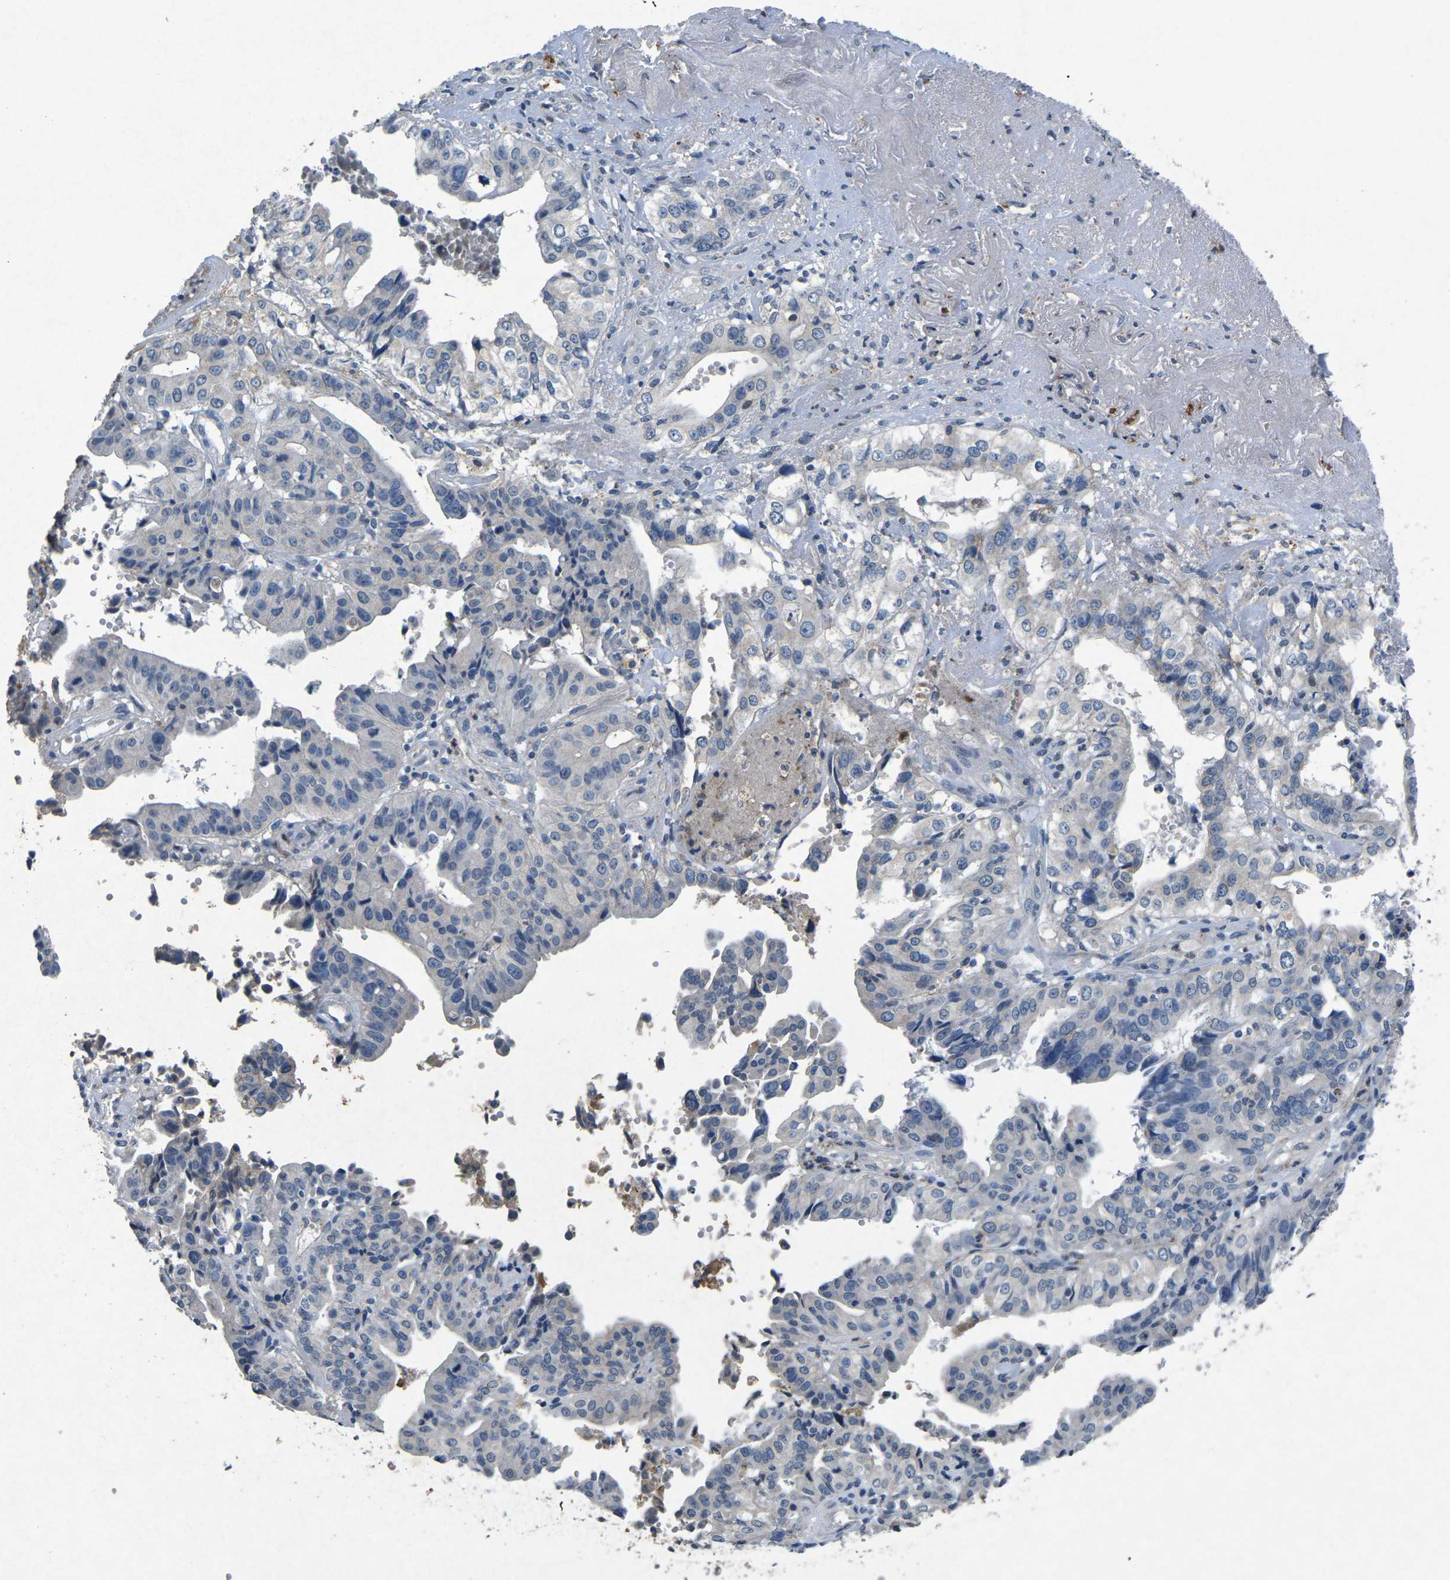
{"staining": {"intensity": "weak", "quantity": "<25%", "location": "cytoplasmic/membranous"}, "tissue": "liver cancer", "cell_type": "Tumor cells", "image_type": "cancer", "snomed": [{"axis": "morphology", "description": "Cholangiocarcinoma"}, {"axis": "topography", "description": "Liver"}], "caption": "An IHC histopathology image of liver cholangiocarcinoma is shown. There is no staining in tumor cells of liver cholangiocarcinoma. (DAB immunohistochemistry (IHC) visualized using brightfield microscopy, high magnification).", "gene": "PLG", "patient": {"sex": "female", "age": 61}}